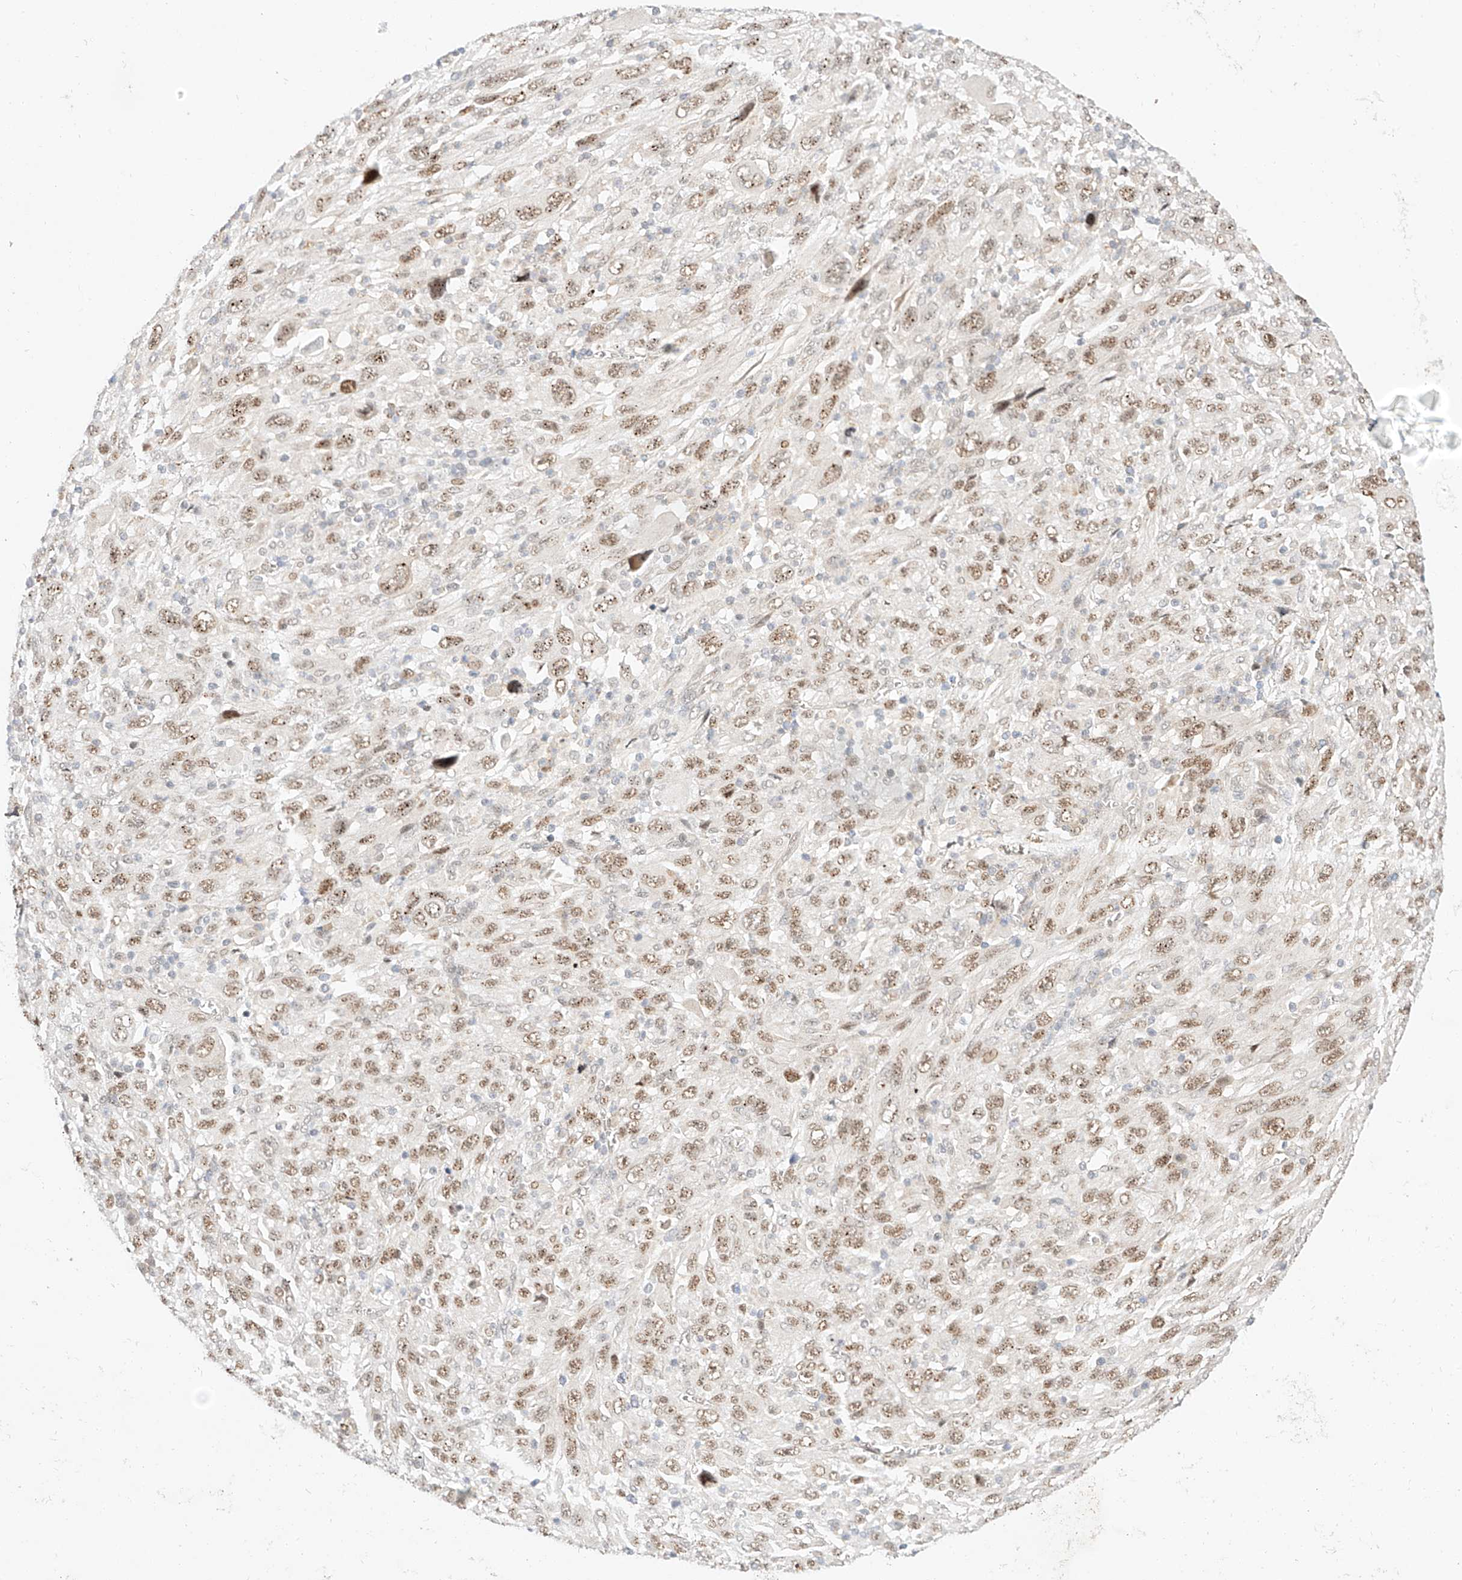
{"staining": {"intensity": "moderate", "quantity": ">75%", "location": "nuclear"}, "tissue": "melanoma", "cell_type": "Tumor cells", "image_type": "cancer", "snomed": [{"axis": "morphology", "description": "Malignant melanoma, Metastatic site"}, {"axis": "topography", "description": "Skin"}], "caption": "A histopathology image showing moderate nuclear positivity in approximately >75% of tumor cells in melanoma, as visualized by brown immunohistochemical staining.", "gene": "CBX8", "patient": {"sex": "female", "age": 56}}